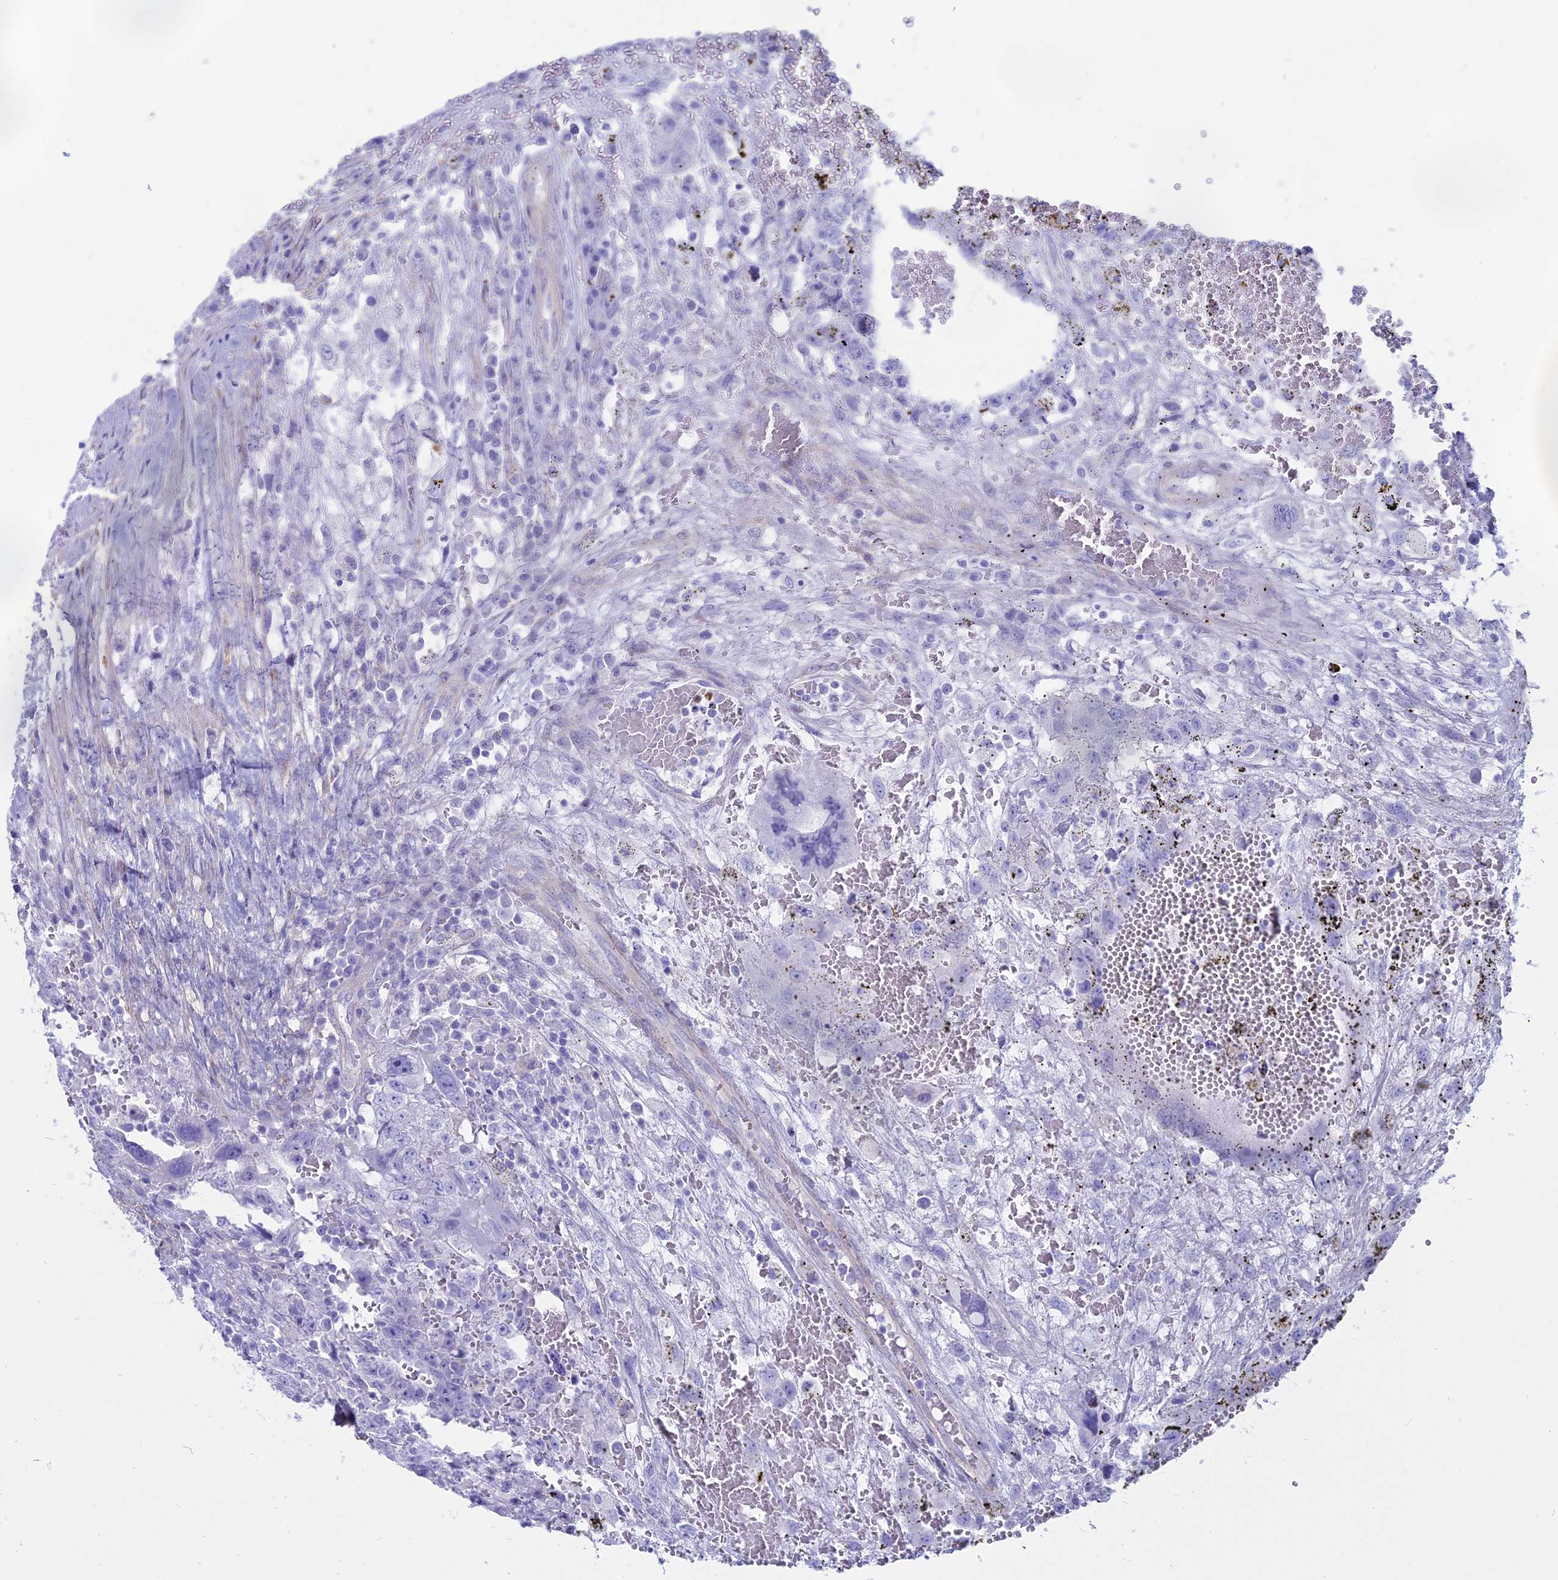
{"staining": {"intensity": "negative", "quantity": "none", "location": "none"}, "tissue": "testis cancer", "cell_type": "Tumor cells", "image_type": "cancer", "snomed": [{"axis": "morphology", "description": "Carcinoma, Embryonal, NOS"}, {"axis": "topography", "description": "Testis"}], "caption": "This histopathology image is of testis cancer (embryonal carcinoma) stained with immunohistochemistry to label a protein in brown with the nuclei are counter-stained blue. There is no expression in tumor cells. (IHC, brightfield microscopy, high magnification).", "gene": "OR2AE1", "patient": {"sex": "male", "age": 26}}